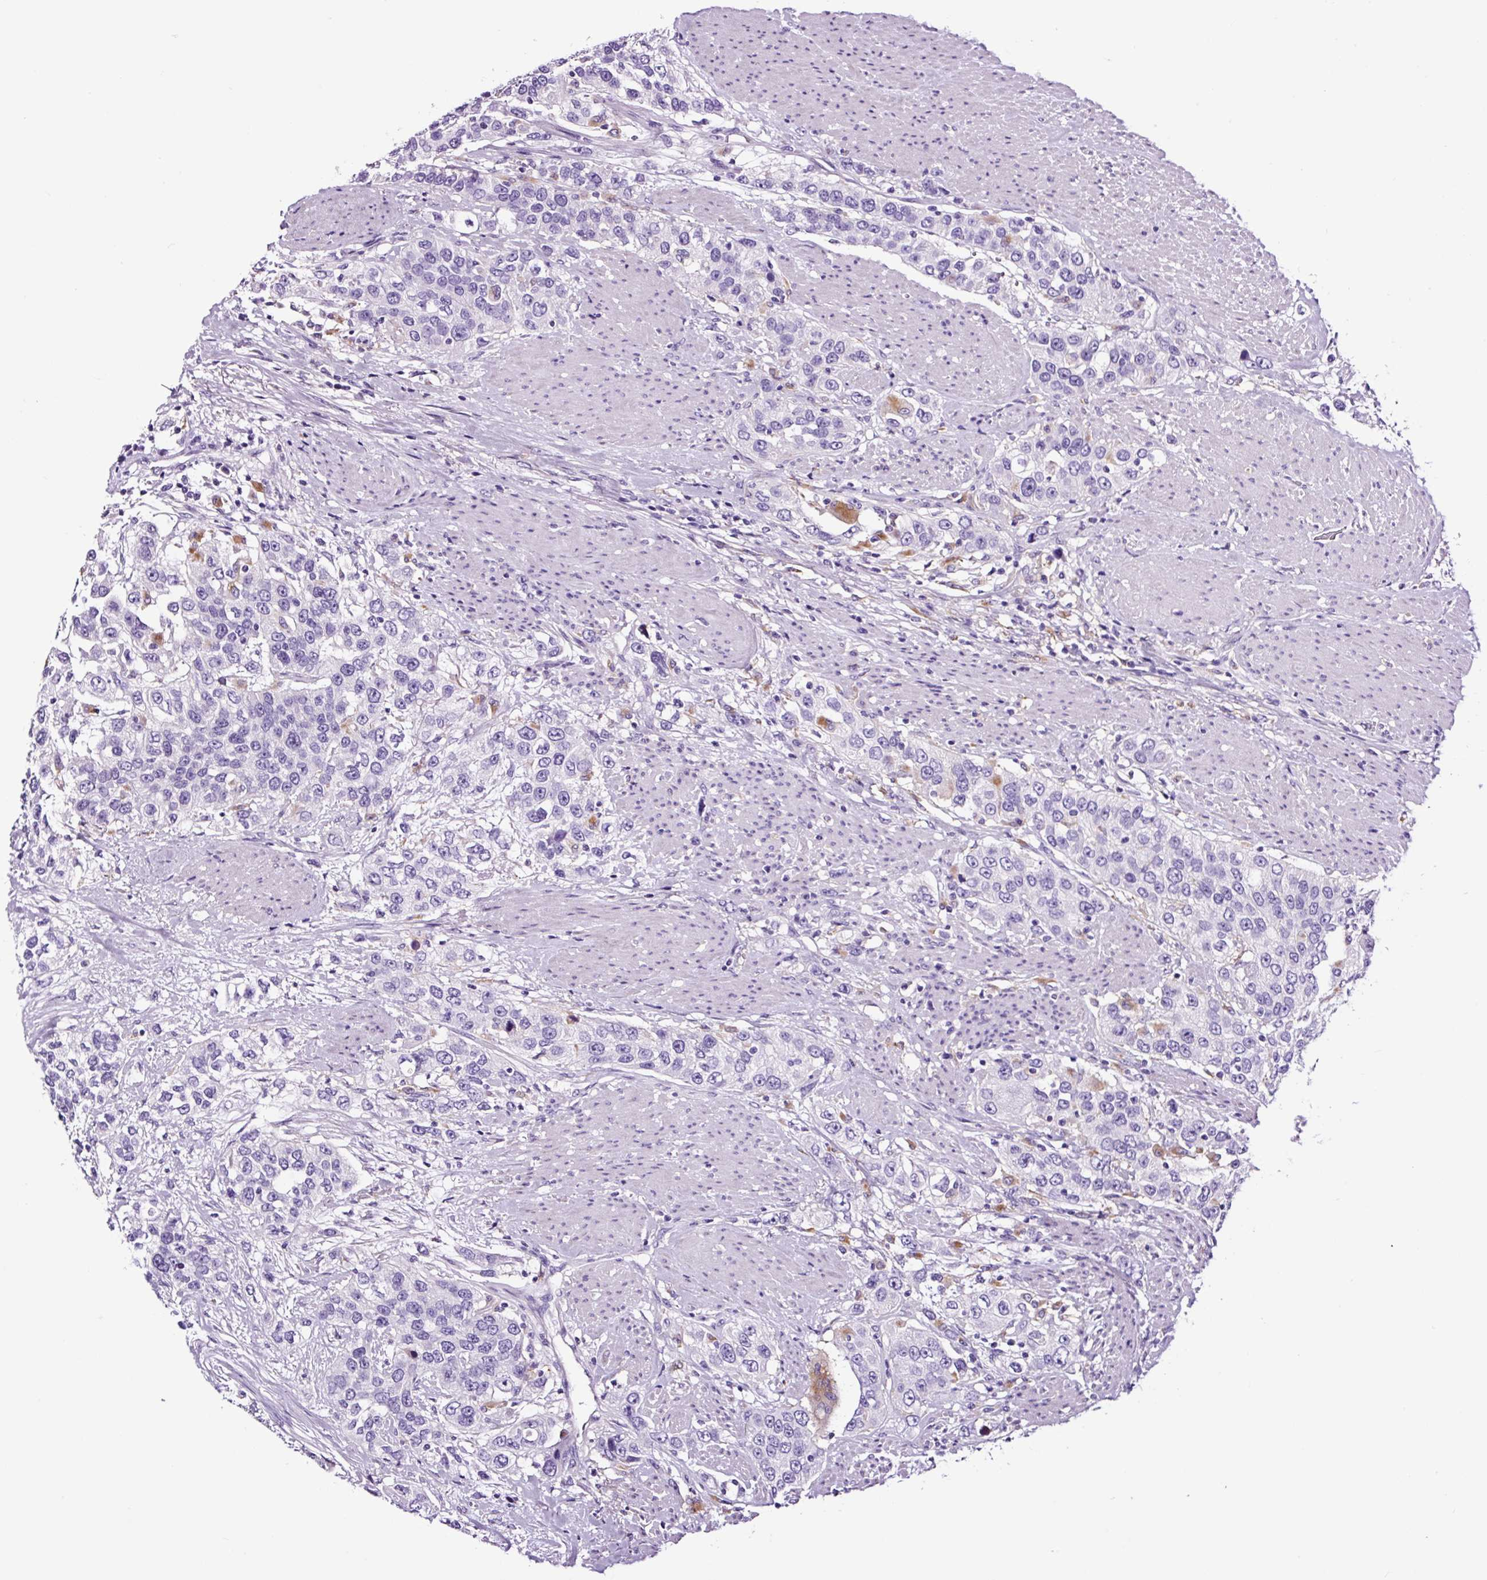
{"staining": {"intensity": "negative", "quantity": "none", "location": "none"}, "tissue": "urothelial cancer", "cell_type": "Tumor cells", "image_type": "cancer", "snomed": [{"axis": "morphology", "description": "Urothelial carcinoma, High grade"}, {"axis": "topography", "description": "Urinary bladder"}], "caption": "High-grade urothelial carcinoma stained for a protein using immunohistochemistry reveals no expression tumor cells.", "gene": "FBXL7", "patient": {"sex": "female", "age": 80}}